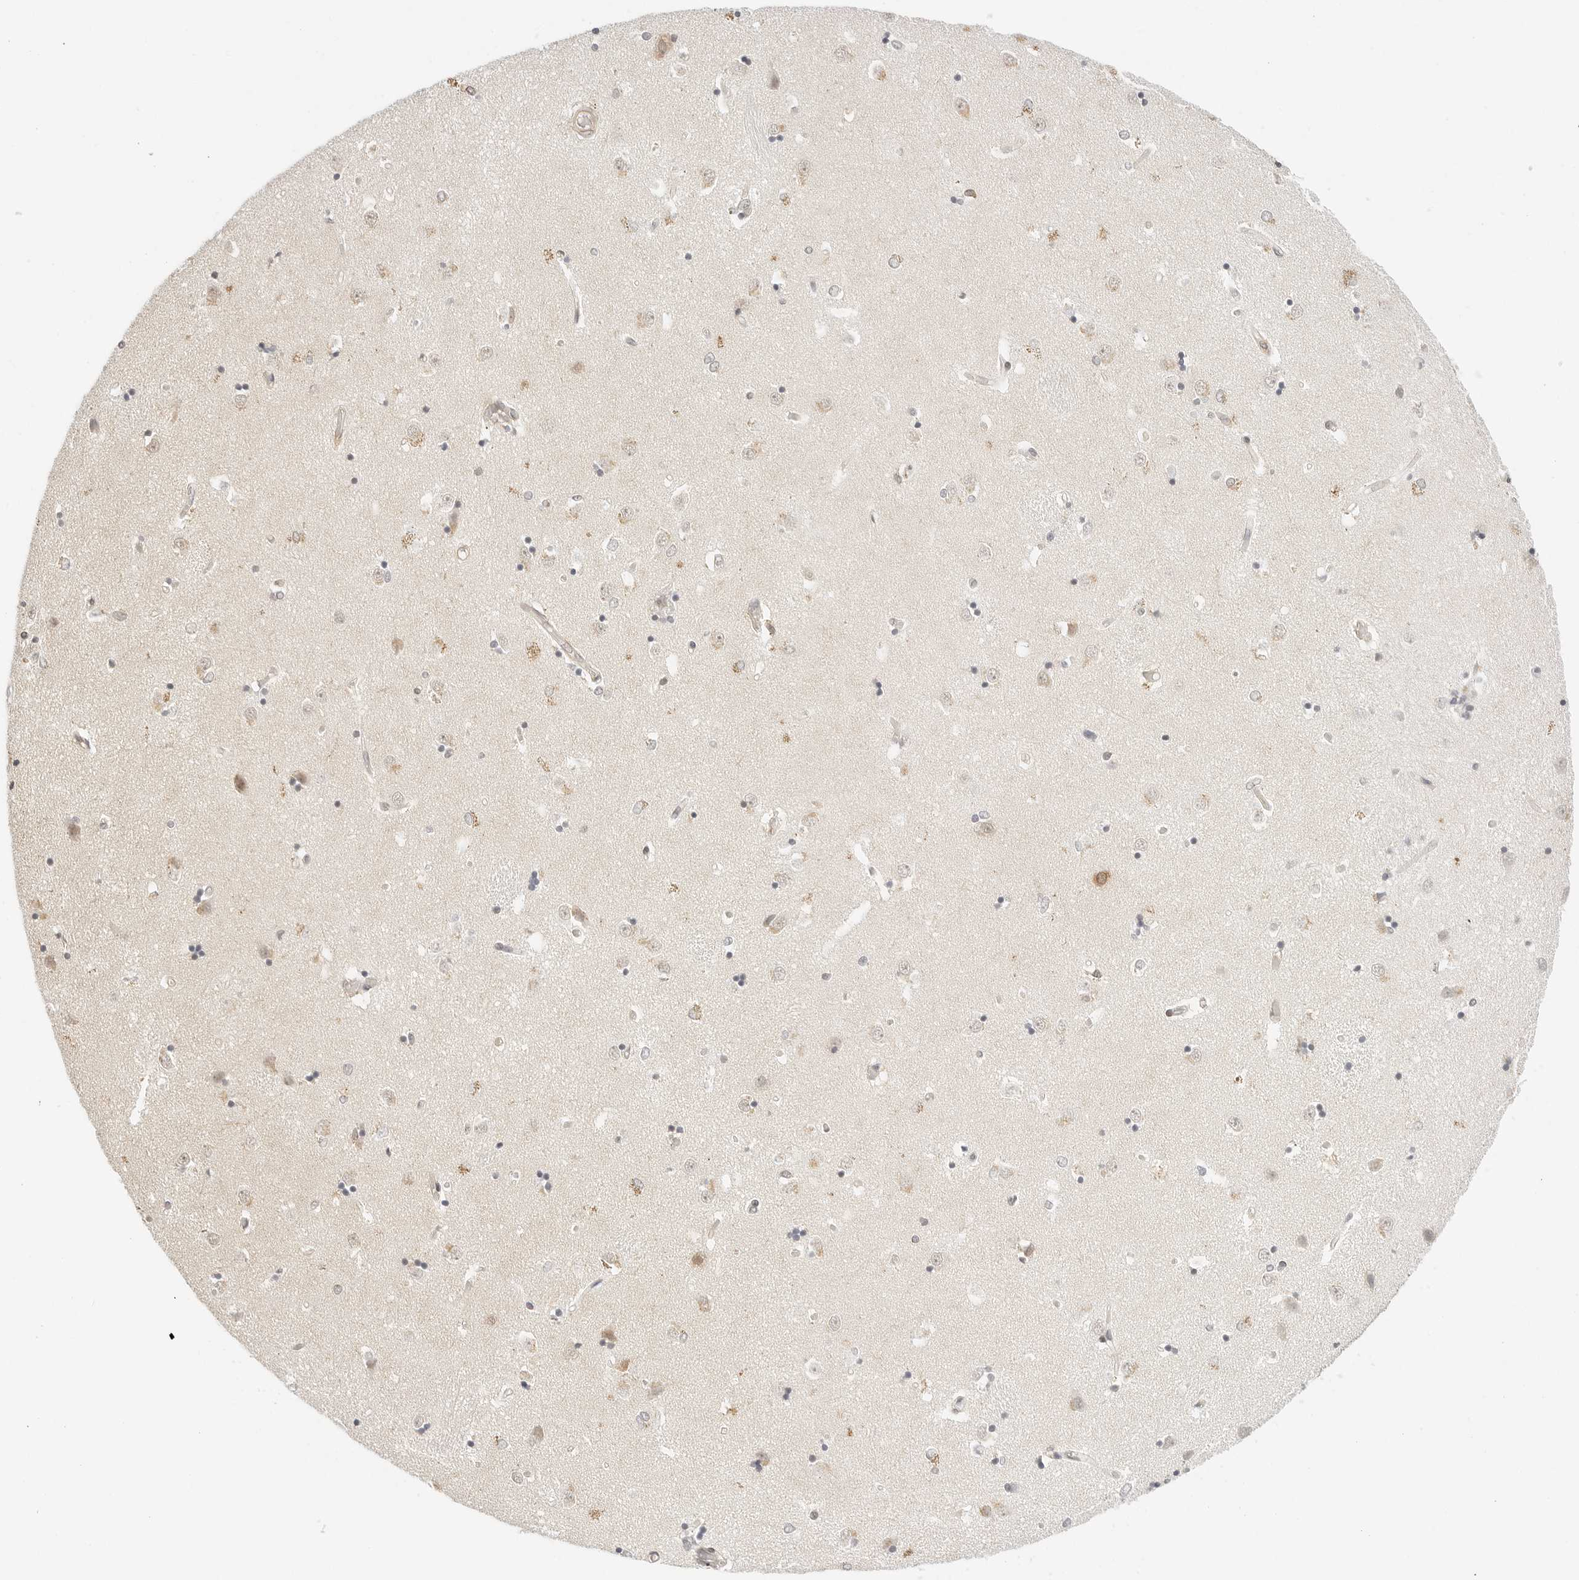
{"staining": {"intensity": "moderate", "quantity": "<25%", "location": "cytoplasmic/membranous,nuclear"}, "tissue": "caudate", "cell_type": "Glial cells", "image_type": "normal", "snomed": [{"axis": "morphology", "description": "Normal tissue, NOS"}, {"axis": "topography", "description": "Lateral ventricle wall"}], "caption": "Brown immunohistochemical staining in normal caudate demonstrates moderate cytoplasmic/membranous,nuclear staining in about <25% of glial cells. (brown staining indicates protein expression, while blue staining denotes nuclei).", "gene": "TEKT2", "patient": {"sex": "male", "age": 45}}